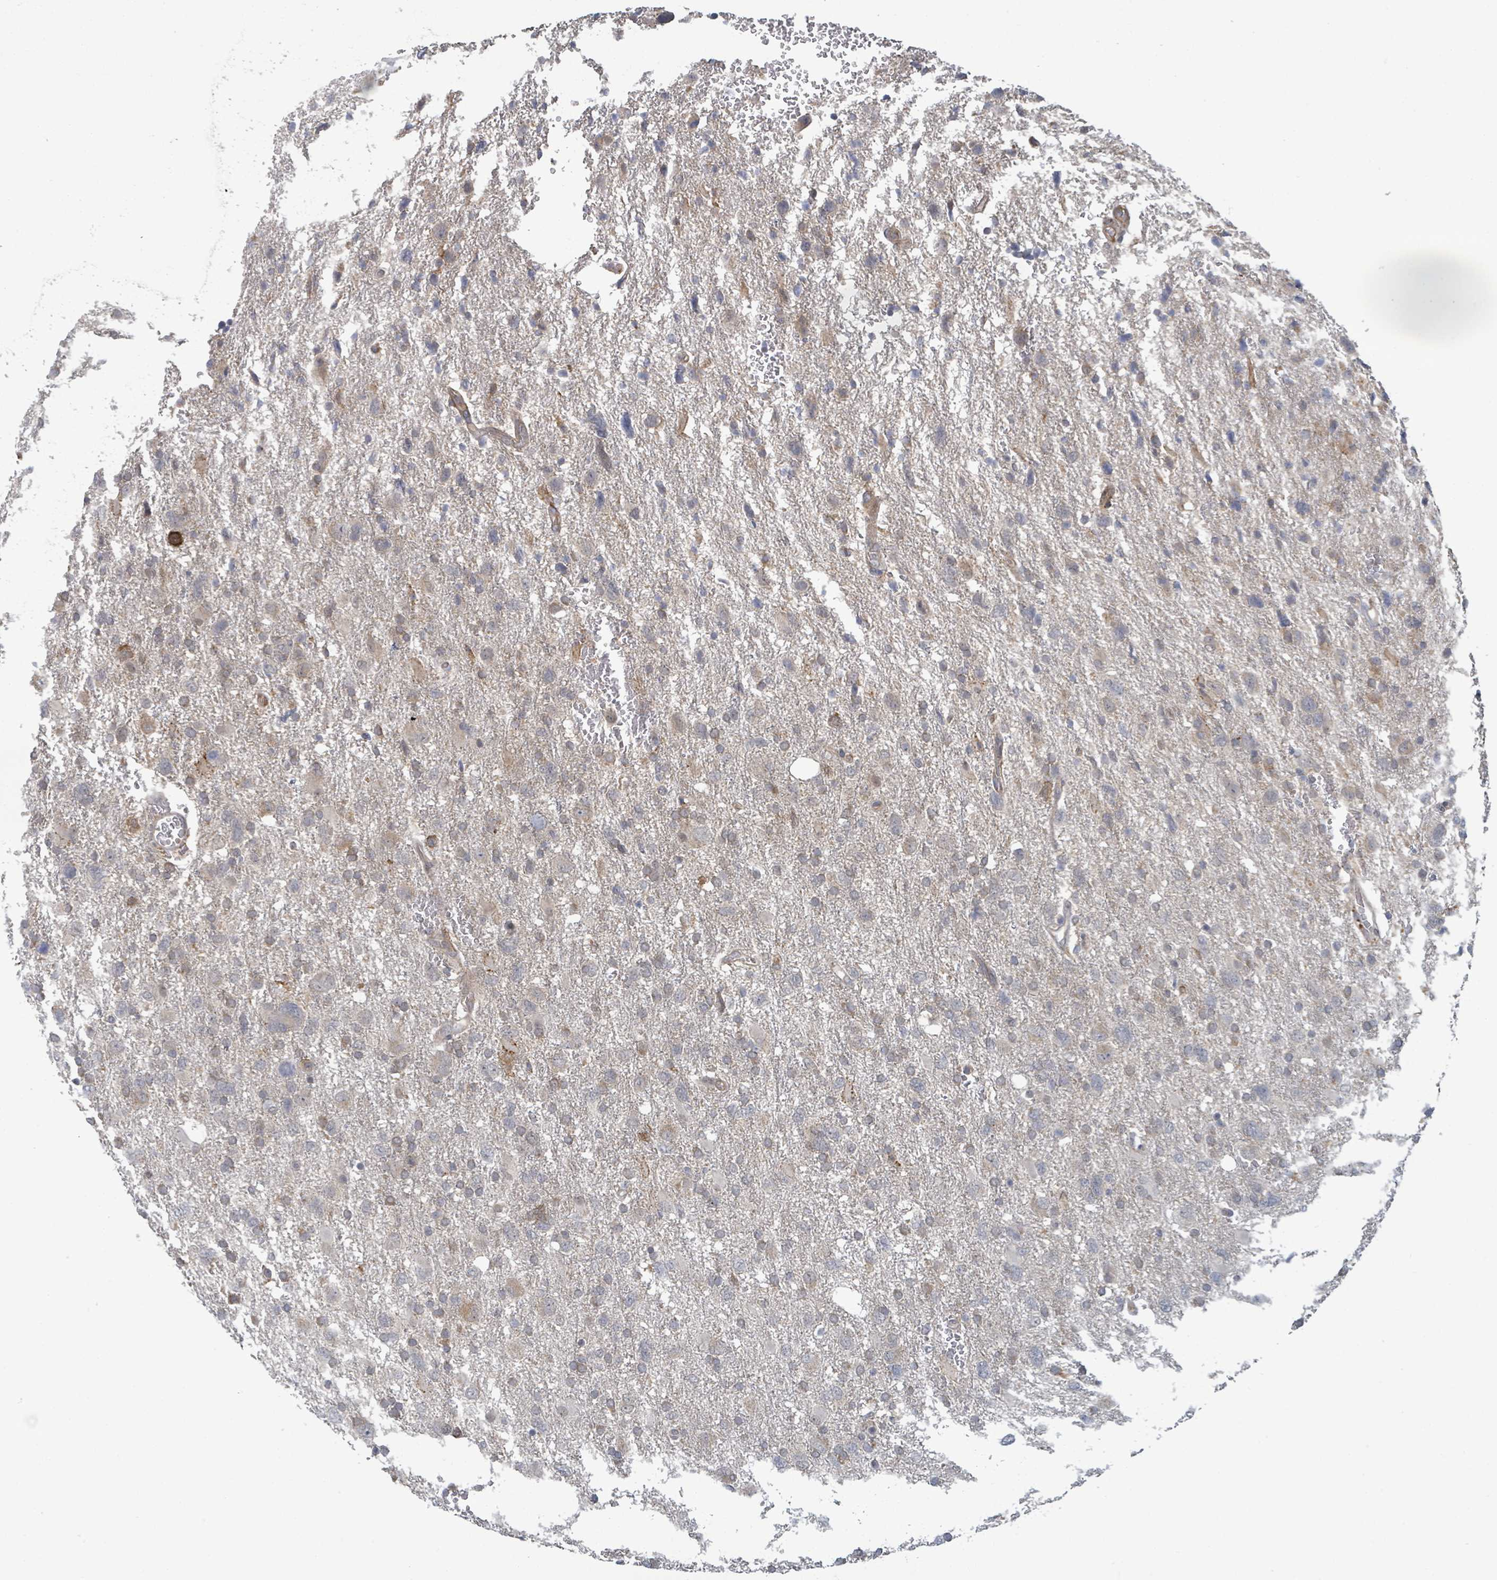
{"staining": {"intensity": "weak", "quantity": "25%-75%", "location": "cytoplasmic/membranous"}, "tissue": "glioma", "cell_type": "Tumor cells", "image_type": "cancer", "snomed": [{"axis": "morphology", "description": "Glioma, malignant, High grade"}, {"axis": "topography", "description": "Brain"}], "caption": "There is low levels of weak cytoplasmic/membranous staining in tumor cells of high-grade glioma (malignant), as demonstrated by immunohistochemical staining (brown color).", "gene": "SHROOM2", "patient": {"sex": "male", "age": 61}}